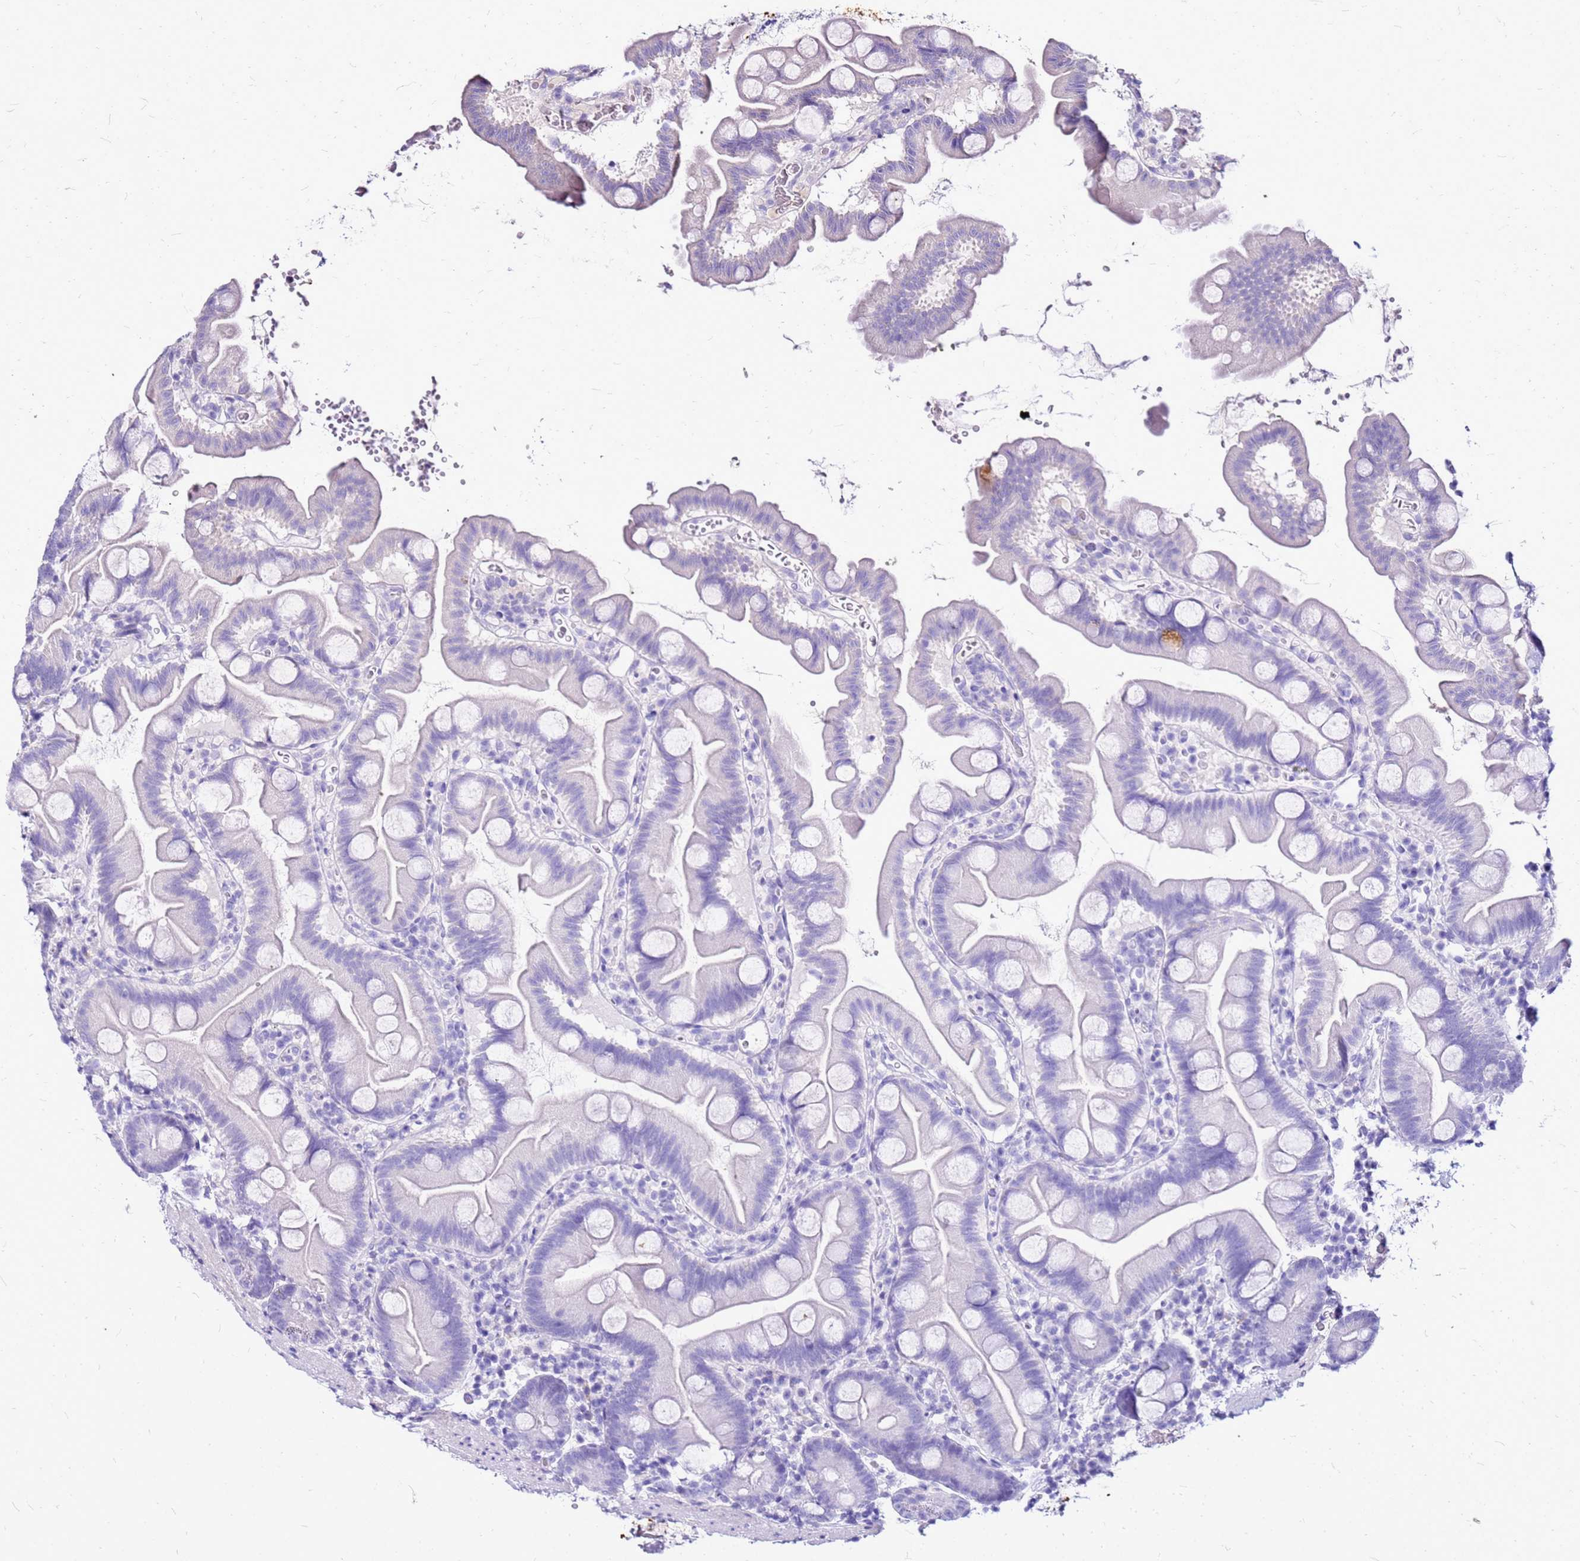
{"staining": {"intensity": "negative", "quantity": "none", "location": "none"}, "tissue": "small intestine", "cell_type": "Glandular cells", "image_type": "normal", "snomed": [{"axis": "morphology", "description": "Normal tissue, NOS"}, {"axis": "topography", "description": "Small intestine"}], "caption": "Small intestine stained for a protein using immunohistochemistry (IHC) exhibits no expression glandular cells.", "gene": "DCDC2B", "patient": {"sex": "female", "age": 68}}